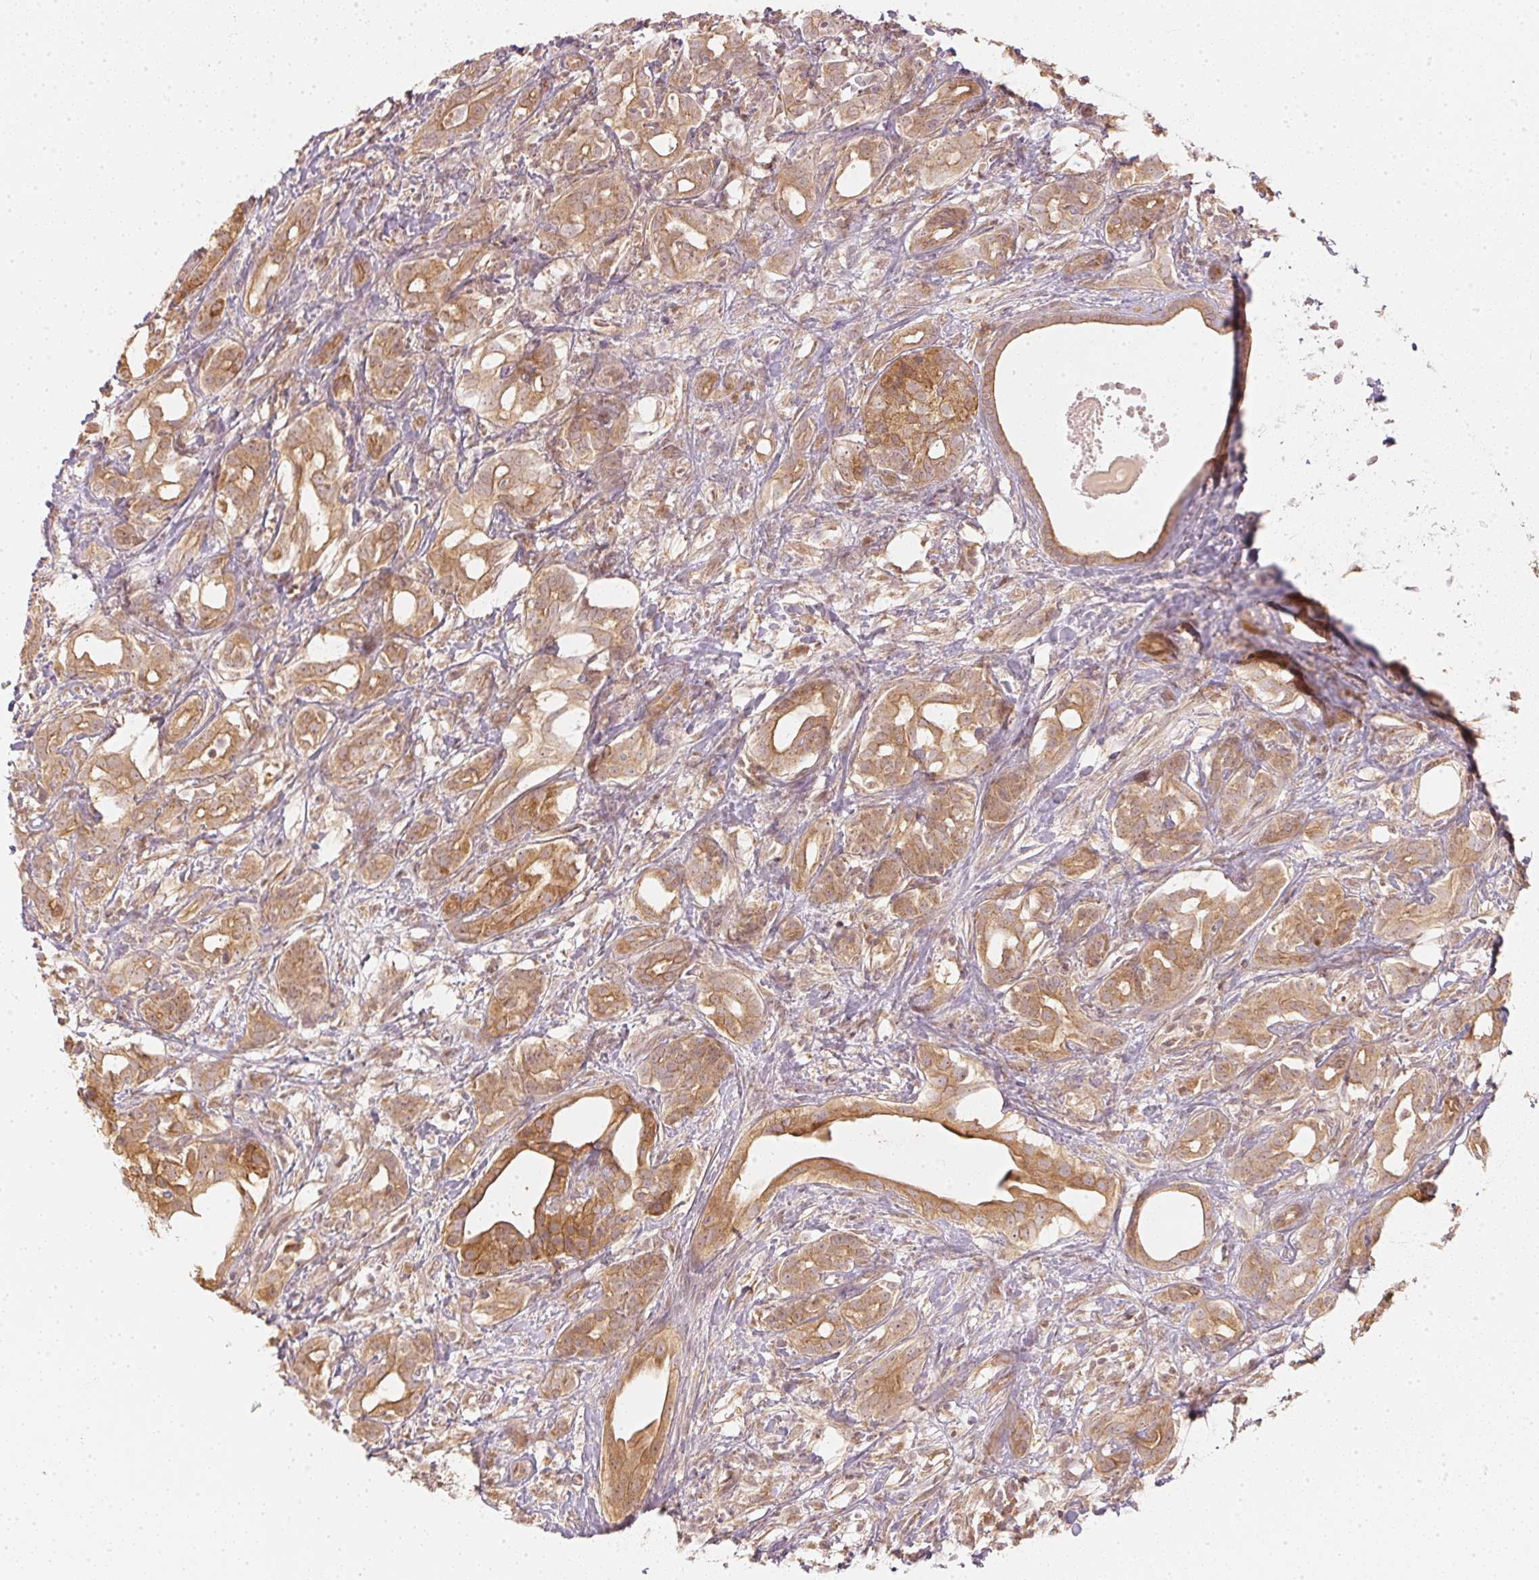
{"staining": {"intensity": "moderate", "quantity": ">75%", "location": "cytoplasmic/membranous"}, "tissue": "pancreatic cancer", "cell_type": "Tumor cells", "image_type": "cancer", "snomed": [{"axis": "morphology", "description": "Adenocarcinoma, NOS"}, {"axis": "topography", "description": "Pancreas"}], "caption": "Immunohistochemistry (DAB (3,3'-diaminobenzidine)) staining of pancreatic cancer (adenocarcinoma) shows moderate cytoplasmic/membranous protein staining in approximately >75% of tumor cells.", "gene": "WDR54", "patient": {"sex": "male", "age": 61}}